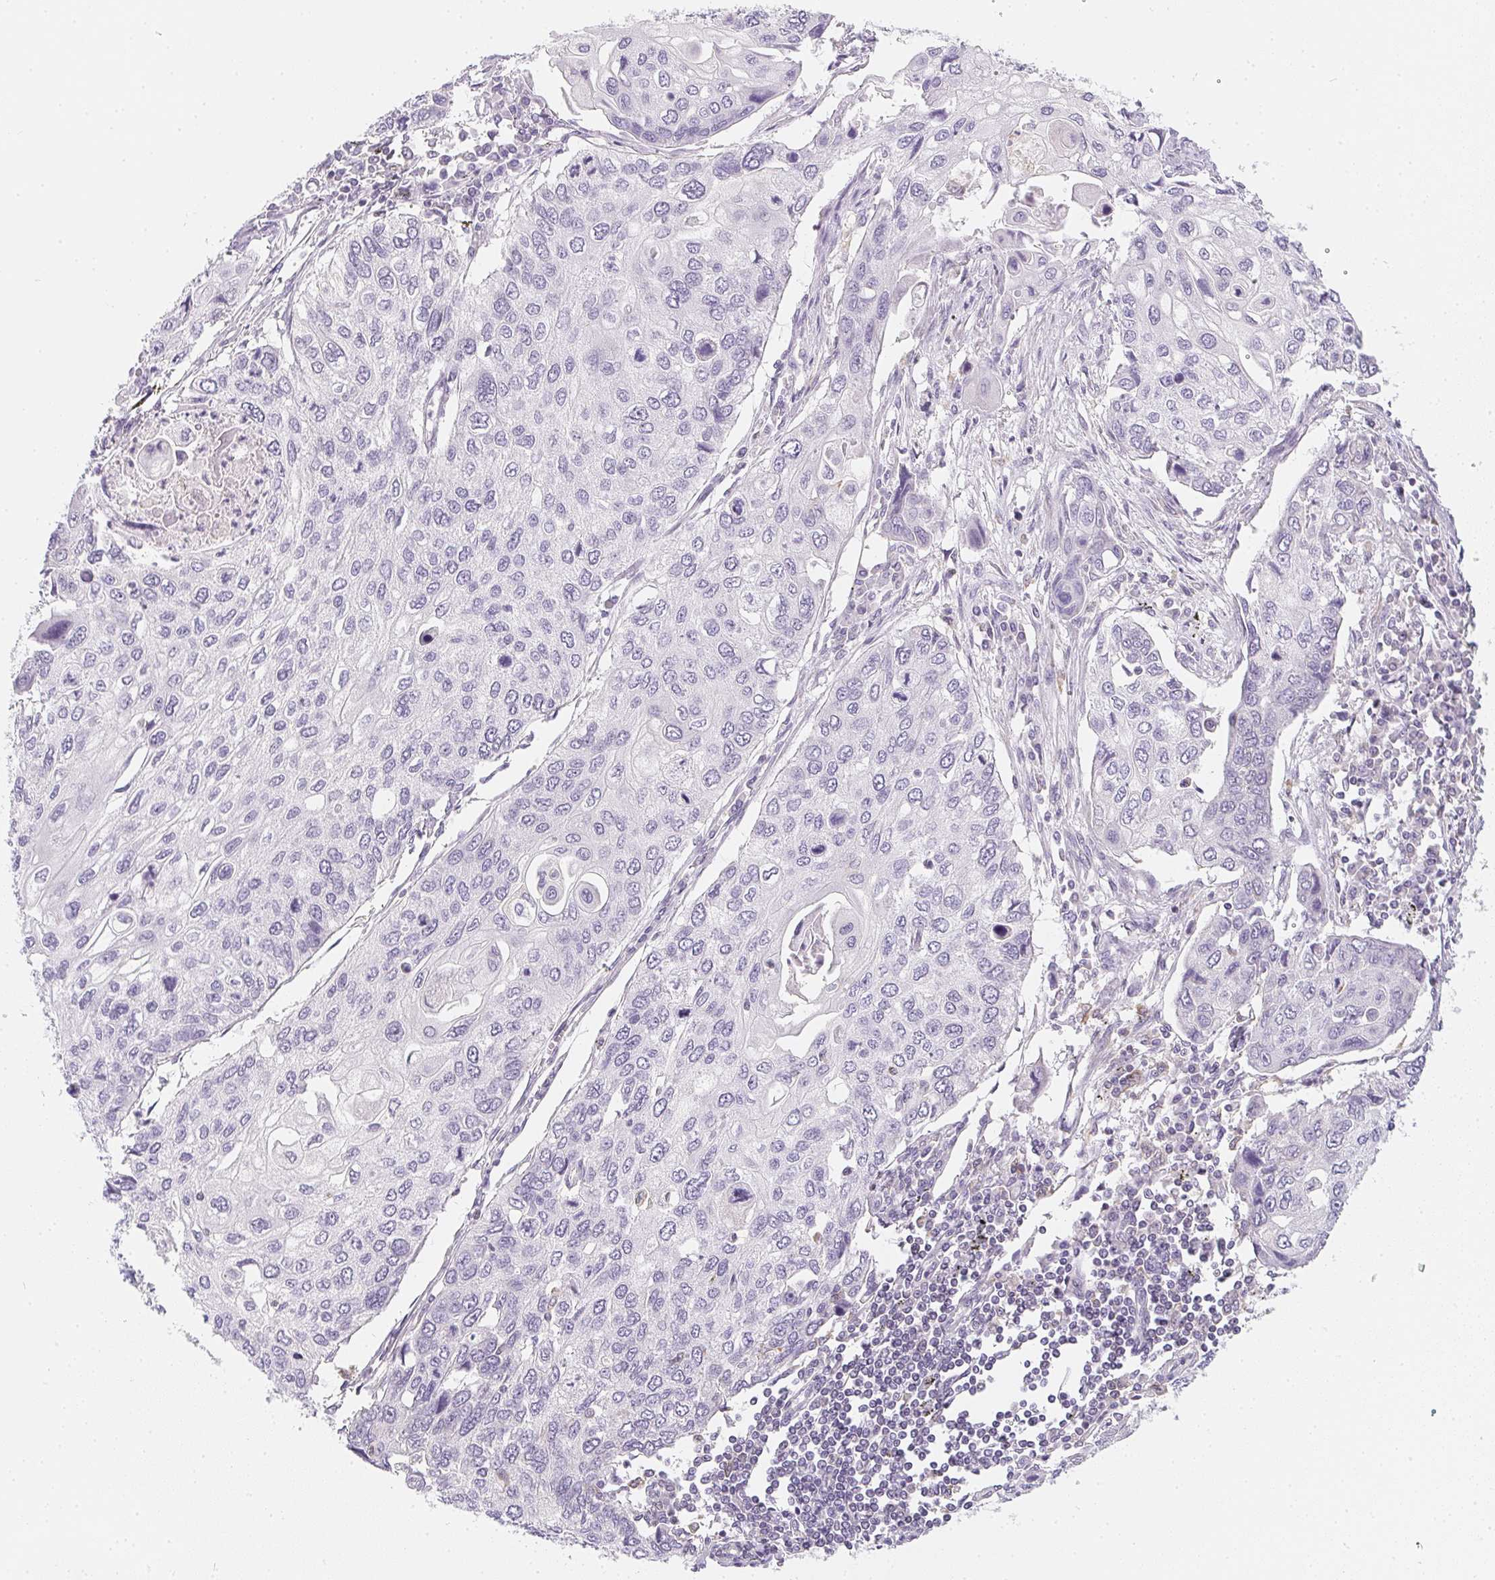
{"staining": {"intensity": "negative", "quantity": "none", "location": "none"}, "tissue": "lung cancer", "cell_type": "Tumor cells", "image_type": "cancer", "snomed": [{"axis": "morphology", "description": "Squamous cell carcinoma, NOS"}, {"axis": "morphology", "description": "Squamous cell carcinoma, metastatic, NOS"}, {"axis": "topography", "description": "Lung"}], "caption": "Protein analysis of squamous cell carcinoma (lung) exhibits no significant positivity in tumor cells.", "gene": "SOAT1", "patient": {"sex": "male", "age": 63}}